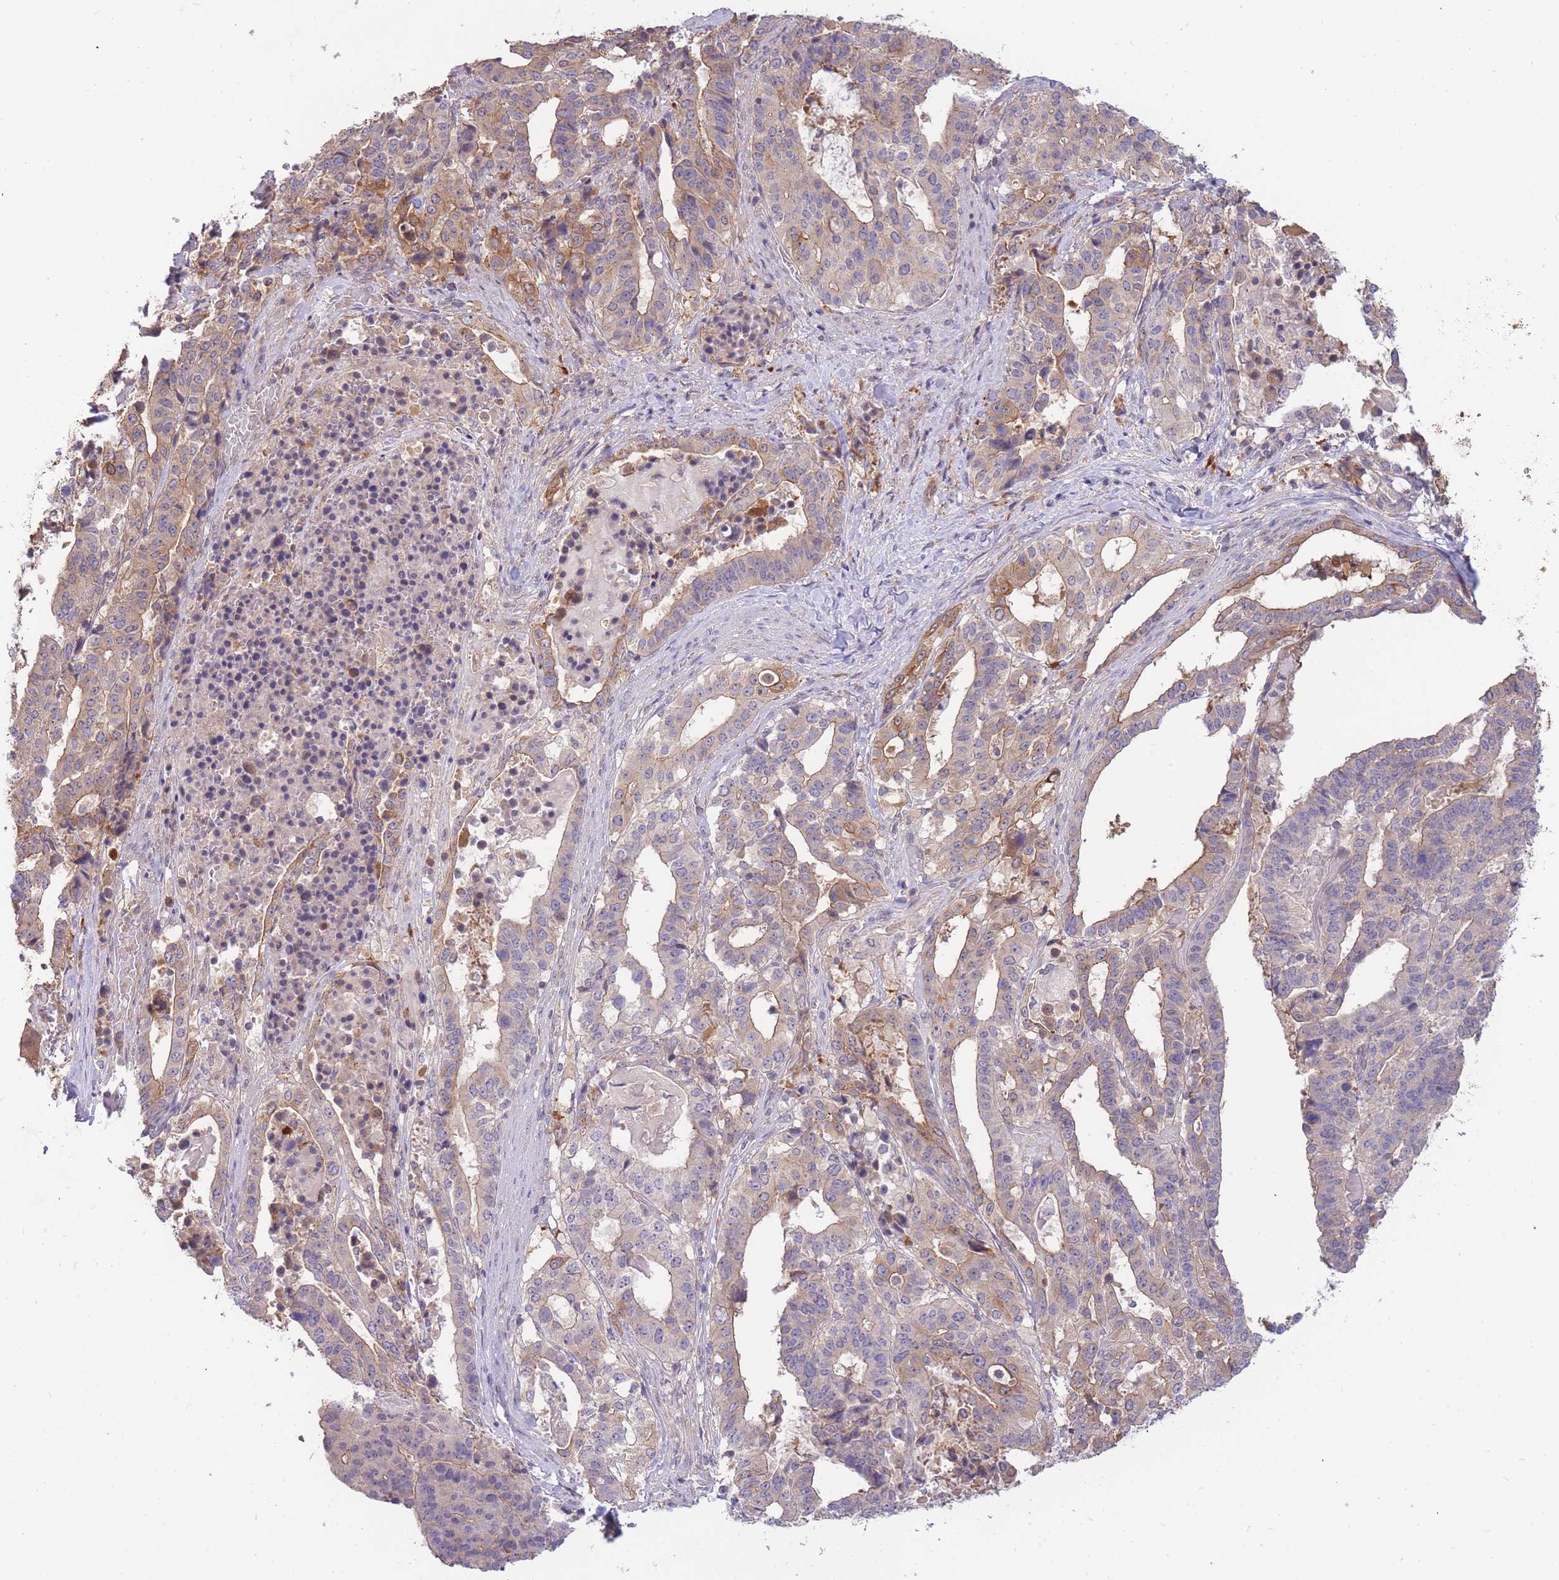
{"staining": {"intensity": "moderate", "quantity": "25%-75%", "location": "cytoplasmic/membranous"}, "tissue": "stomach cancer", "cell_type": "Tumor cells", "image_type": "cancer", "snomed": [{"axis": "morphology", "description": "Adenocarcinoma, NOS"}, {"axis": "topography", "description": "Stomach"}], "caption": "Immunohistochemical staining of stomach adenocarcinoma exhibits medium levels of moderate cytoplasmic/membranous protein positivity in about 25%-75% of tumor cells. The staining was performed using DAB, with brown indicating positive protein expression. Nuclei are stained blue with hematoxylin.", "gene": "SMC6", "patient": {"sex": "male", "age": 48}}